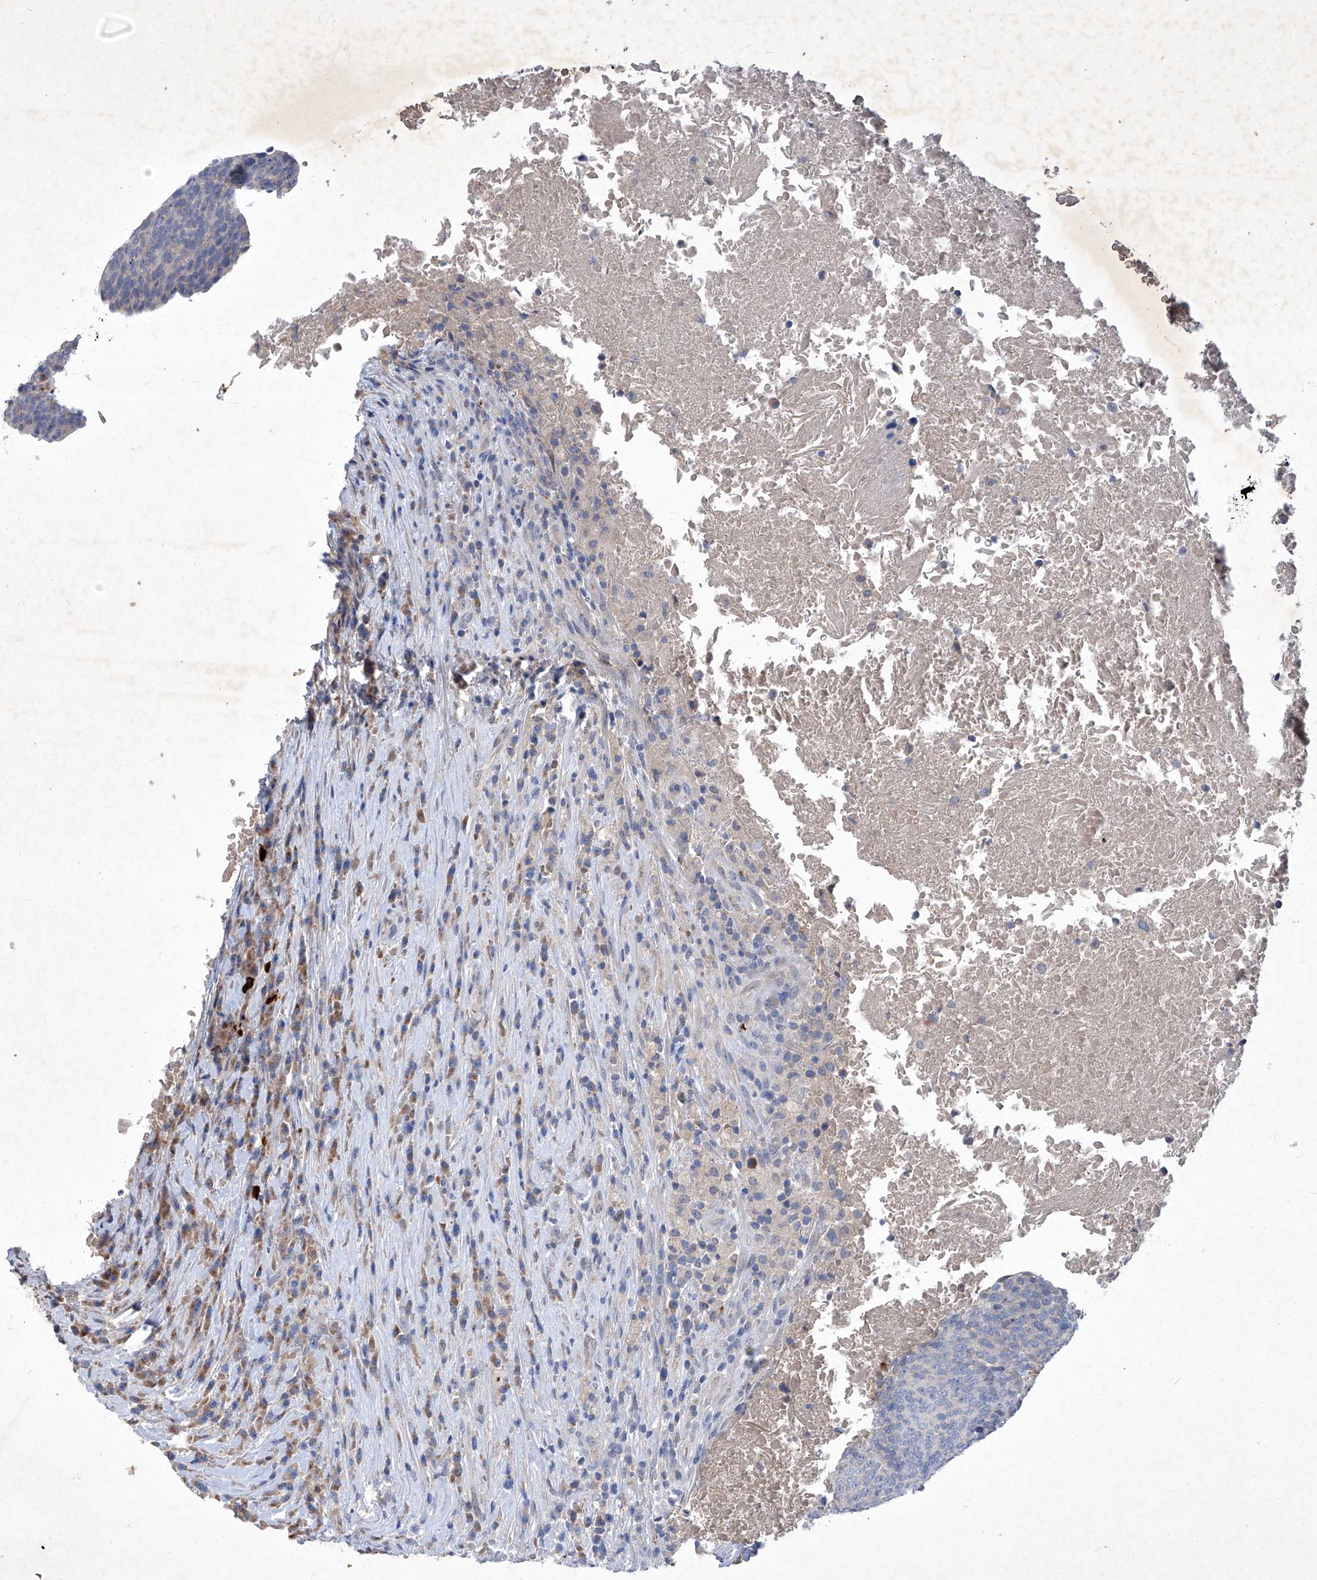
{"staining": {"intensity": "negative", "quantity": "none", "location": "none"}, "tissue": "head and neck cancer", "cell_type": "Tumor cells", "image_type": "cancer", "snomed": [{"axis": "morphology", "description": "Squamous cell carcinoma, NOS"}, {"axis": "morphology", "description": "Squamous cell carcinoma, metastatic, NOS"}, {"axis": "topography", "description": "Lymph node"}, {"axis": "topography", "description": "Head-Neck"}], "caption": "Tumor cells are negative for brown protein staining in metastatic squamous cell carcinoma (head and neck). (DAB (3,3'-diaminobenzidine) IHC with hematoxylin counter stain).", "gene": "SBK2", "patient": {"sex": "male", "age": 62}}